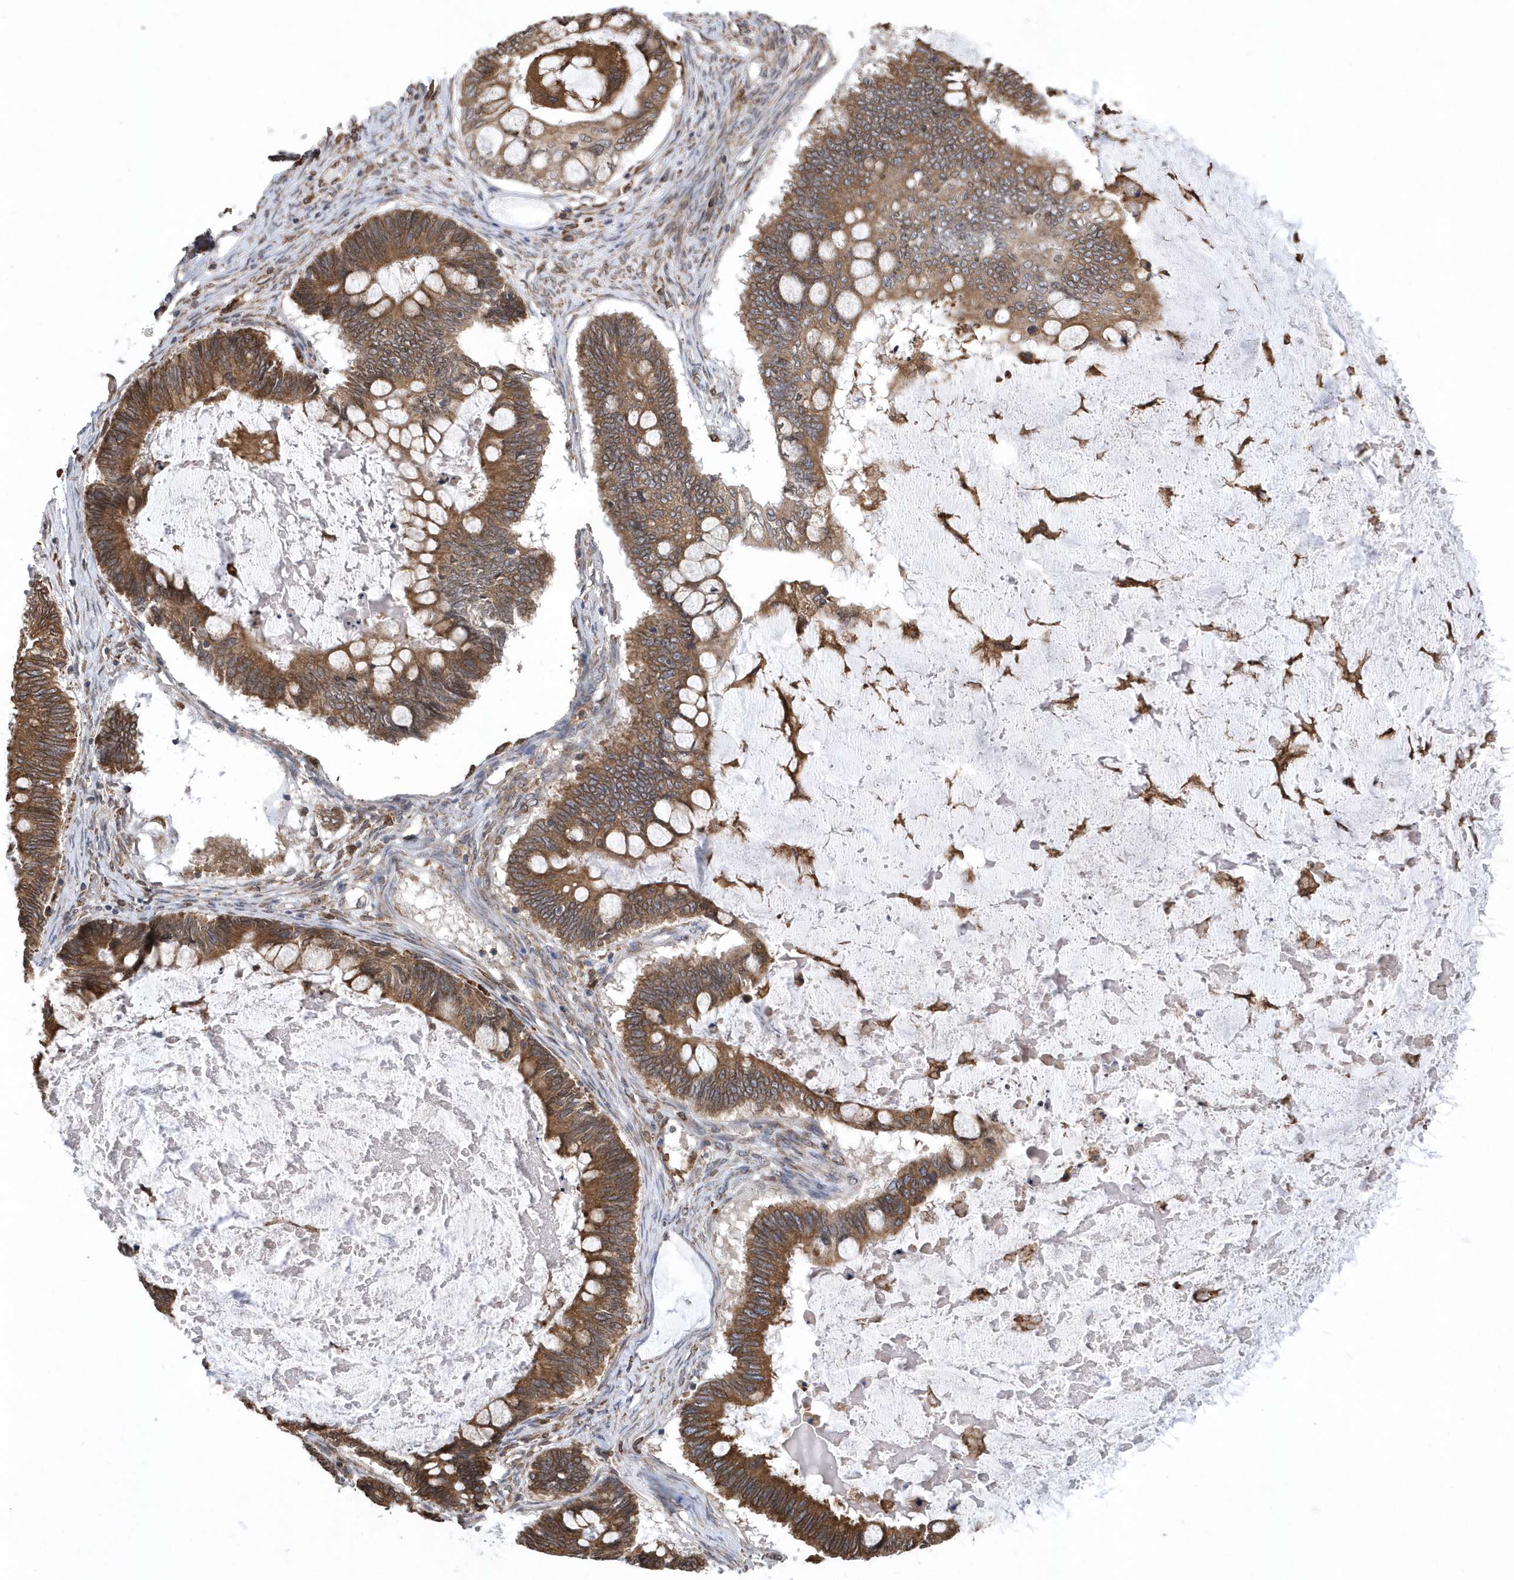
{"staining": {"intensity": "moderate", "quantity": ">75%", "location": "cytoplasmic/membranous"}, "tissue": "ovarian cancer", "cell_type": "Tumor cells", "image_type": "cancer", "snomed": [{"axis": "morphology", "description": "Cystadenocarcinoma, mucinous, NOS"}, {"axis": "topography", "description": "Ovary"}], "caption": "This is a photomicrograph of immunohistochemistry (IHC) staining of ovarian mucinous cystadenocarcinoma, which shows moderate positivity in the cytoplasmic/membranous of tumor cells.", "gene": "VAMP7", "patient": {"sex": "female", "age": 61}}